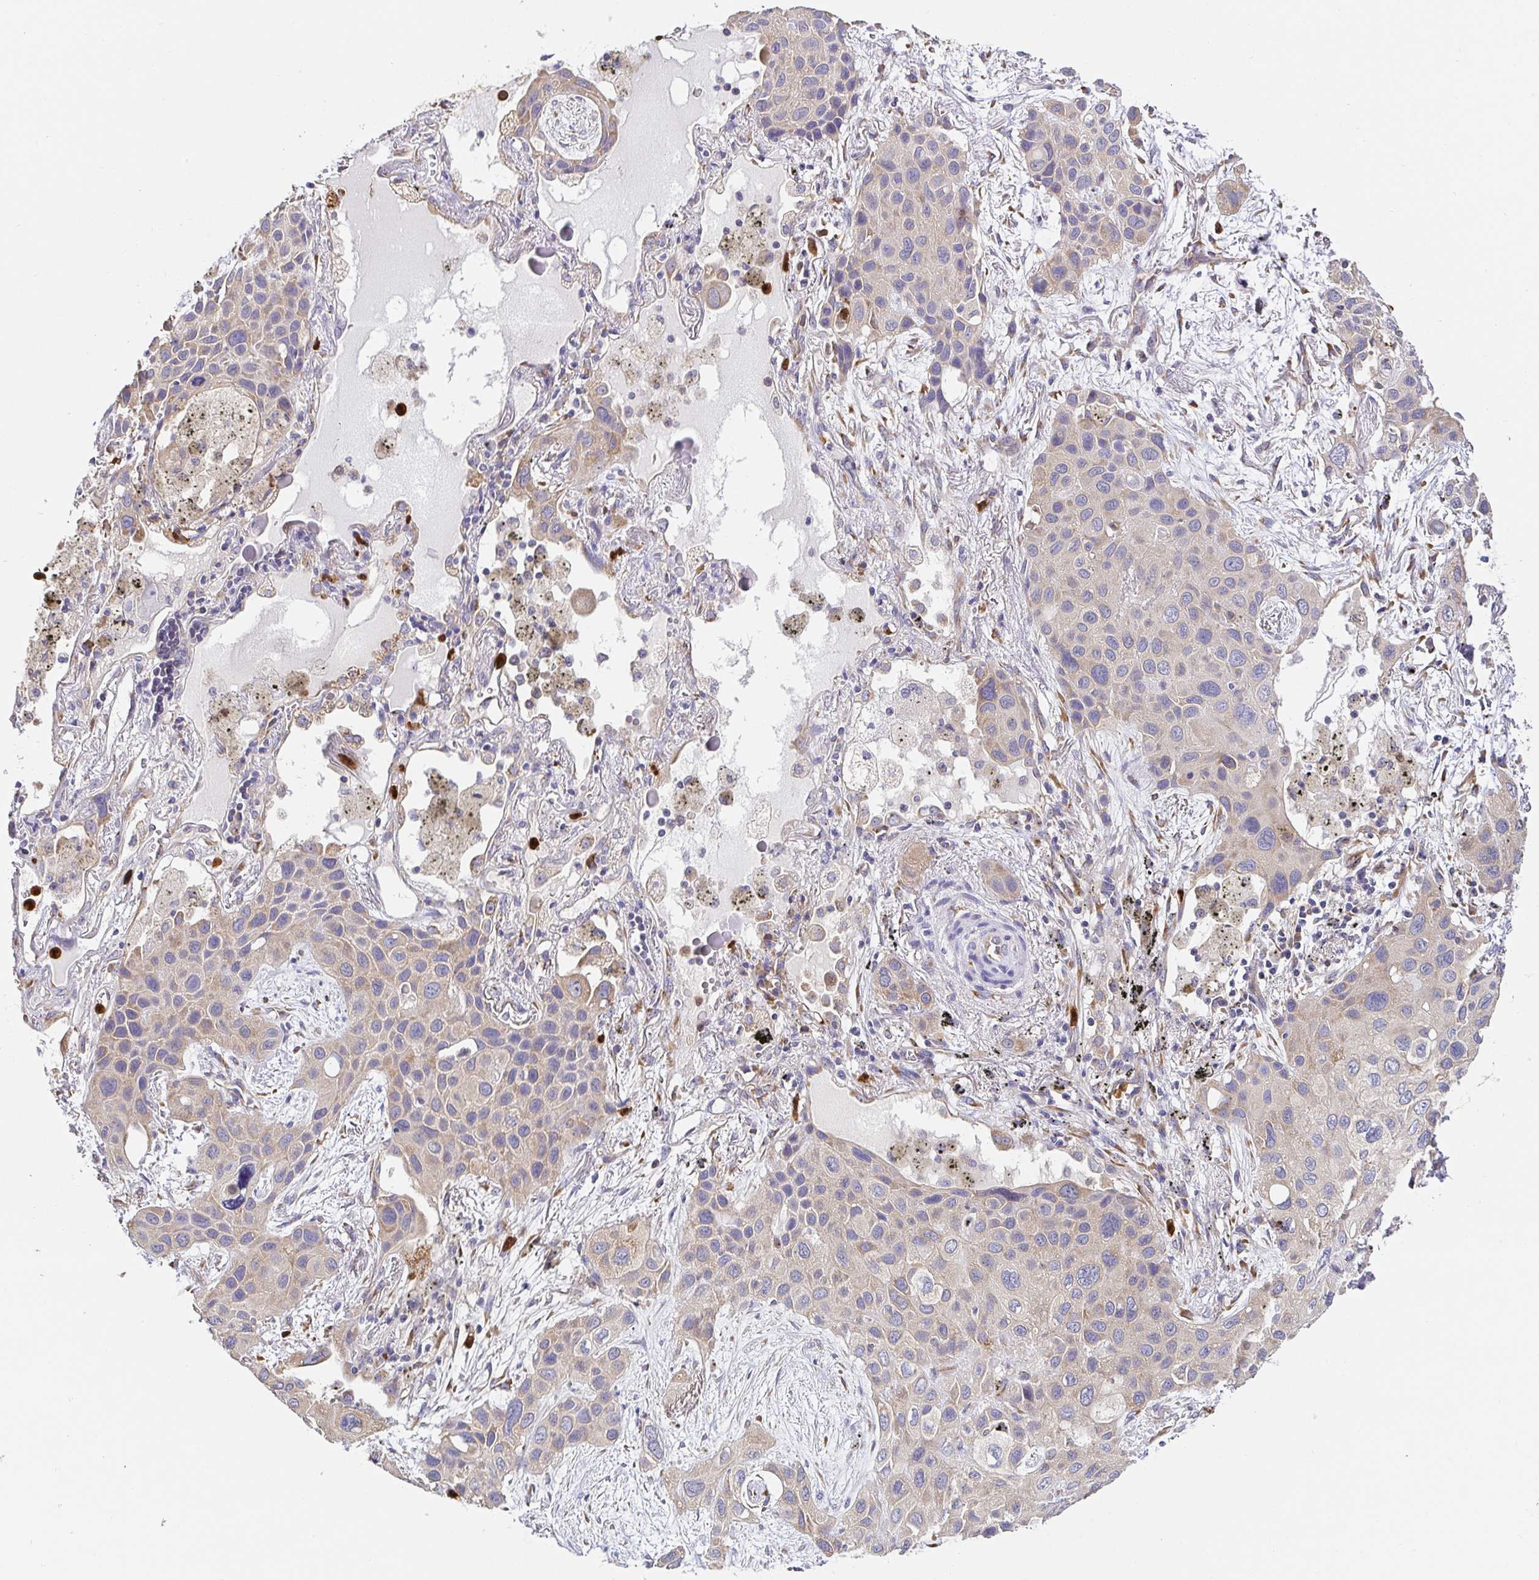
{"staining": {"intensity": "weak", "quantity": "<25%", "location": "cytoplasmic/membranous"}, "tissue": "lung cancer", "cell_type": "Tumor cells", "image_type": "cancer", "snomed": [{"axis": "morphology", "description": "Squamous cell carcinoma, NOS"}, {"axis": "morphology", "description": "Squamous cell carcinoma, metastatic, NOS"}, {"axis": "topography", "description": "Lung"}], "caption": "Protein analysis of metastatic squamous cell carcinoma (lung) reveals no significant expression in tumor cells.", "gene": "PDPK1", "patient": {"sex": "male", "age": 59}}